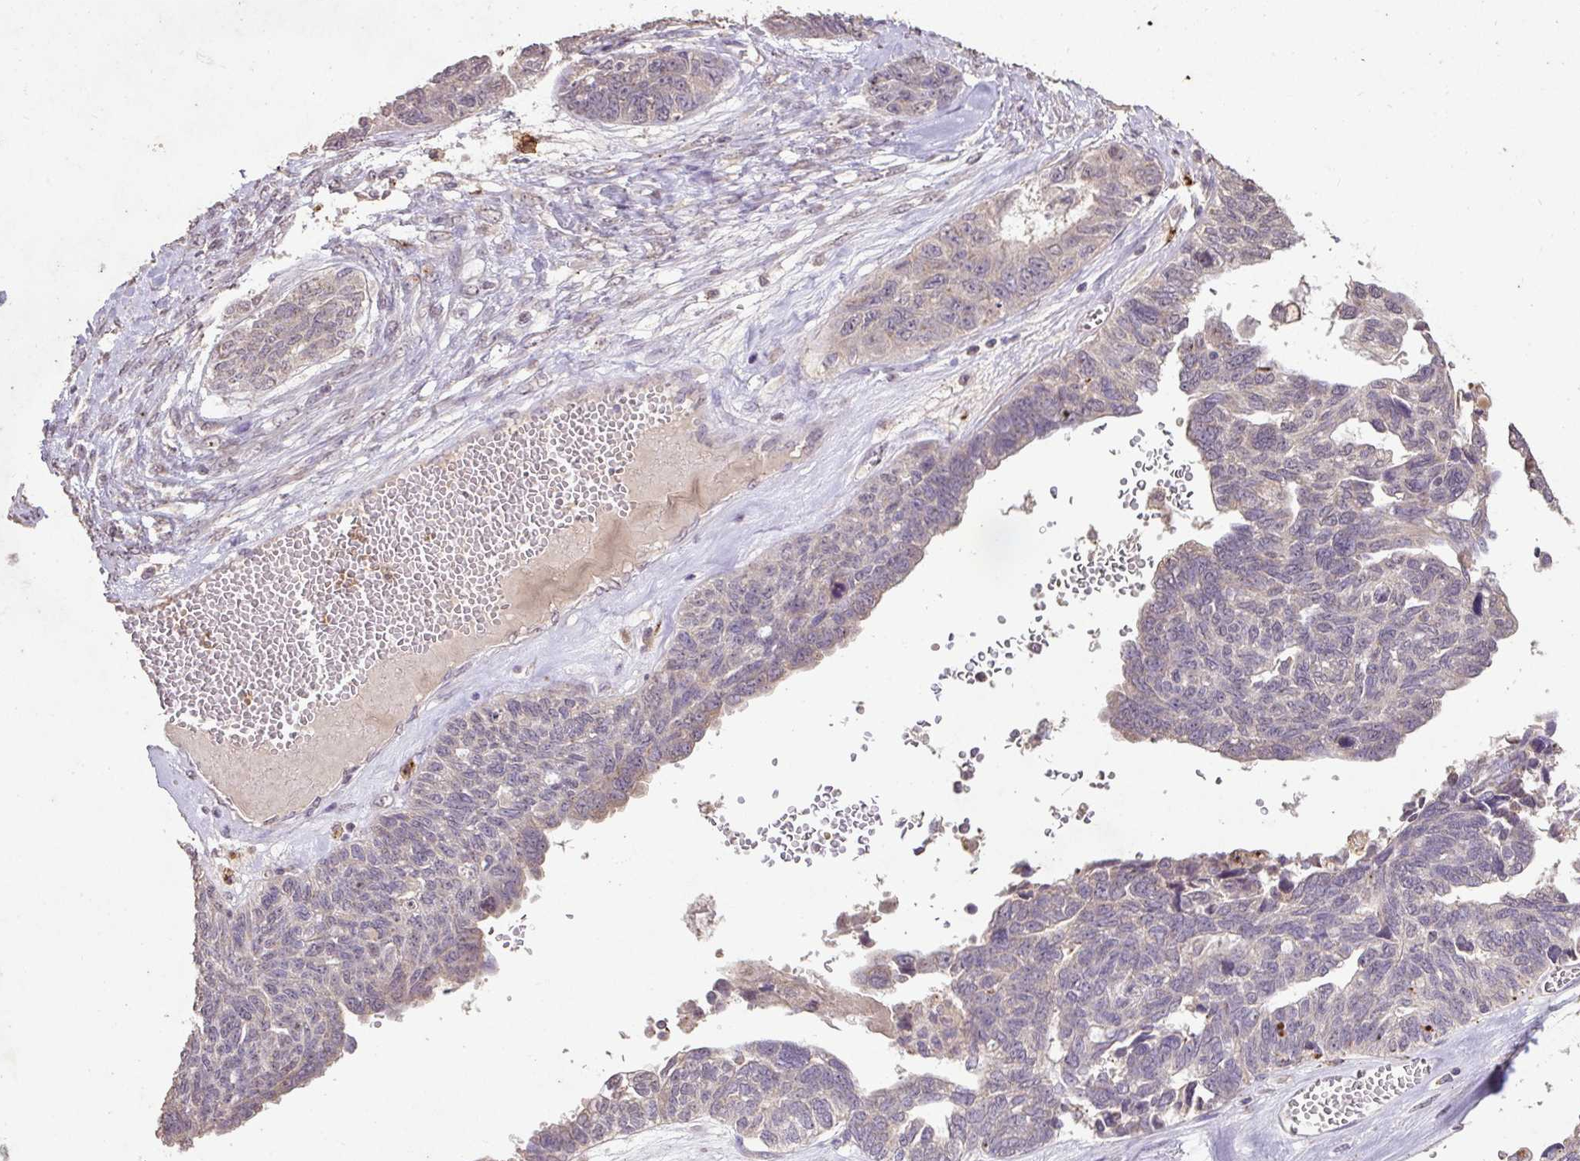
{"staining": {"intensity": "negative", "quantity": "none", "location": "none"}, "tissue": "ovarian cancer", "cell_type": "Tumor cells", "image_type": "cancer", "snomed": [{"axis": "morphology", "description": "Cystadenocarcinoma, serous, NOS"}, {"axis": "topography", "description": "Ovary"}], "caption": "This is an immunohistochemistry histopathology image of ovarian cancer (serous cystadenocarcinoma). There is no positivity in tumor cells.", "gene": "LRTM2", "patient": {"sex": "female", "age": 79}}